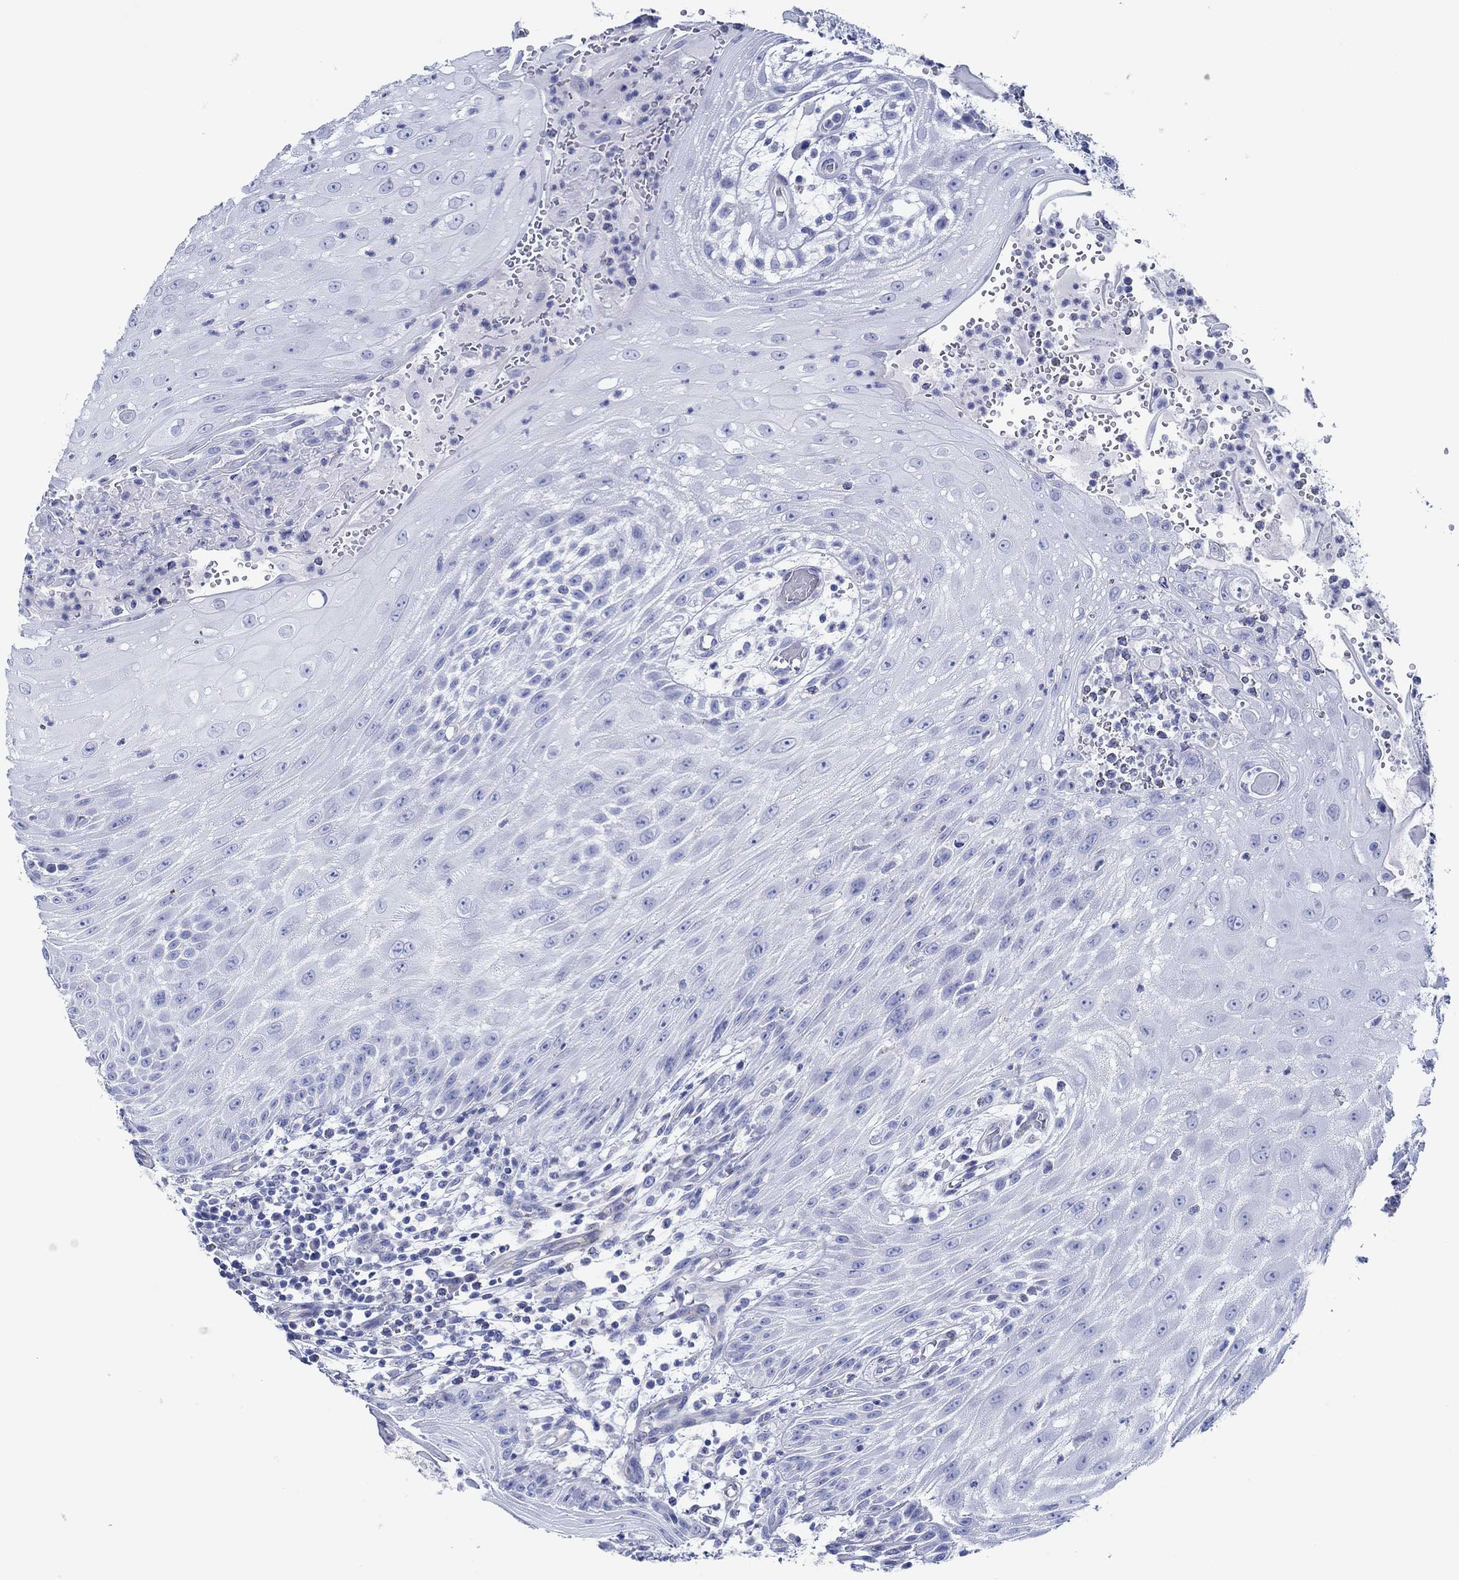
{"staining": {"intensity": "negative", "quantity": "none", "location": "none"}, "tissue": "head and neck cancer", "cell_type": "Tumor cells", "image_type": "cancer", "snomed": [{"axis": "morphology", "description": "Squamous cell carcinoma, NOS"}, {"axis": "topography", "description": "Oral tissue"}, {"axis": "topography", "description": "Head-Neck"}], "caption": "High magnification brightfield microscopy of head and neck cancer (squamous cell carcinoma) stained with DAB (3,3'-diaminobenzidine) (brown) and counterstained with hematoxylin (blue): tumor cells show no significant positivity. Nuclei are stained in blue.", "gene": "IGFBP6", "patient": {"sex": "male", "age": 58}}